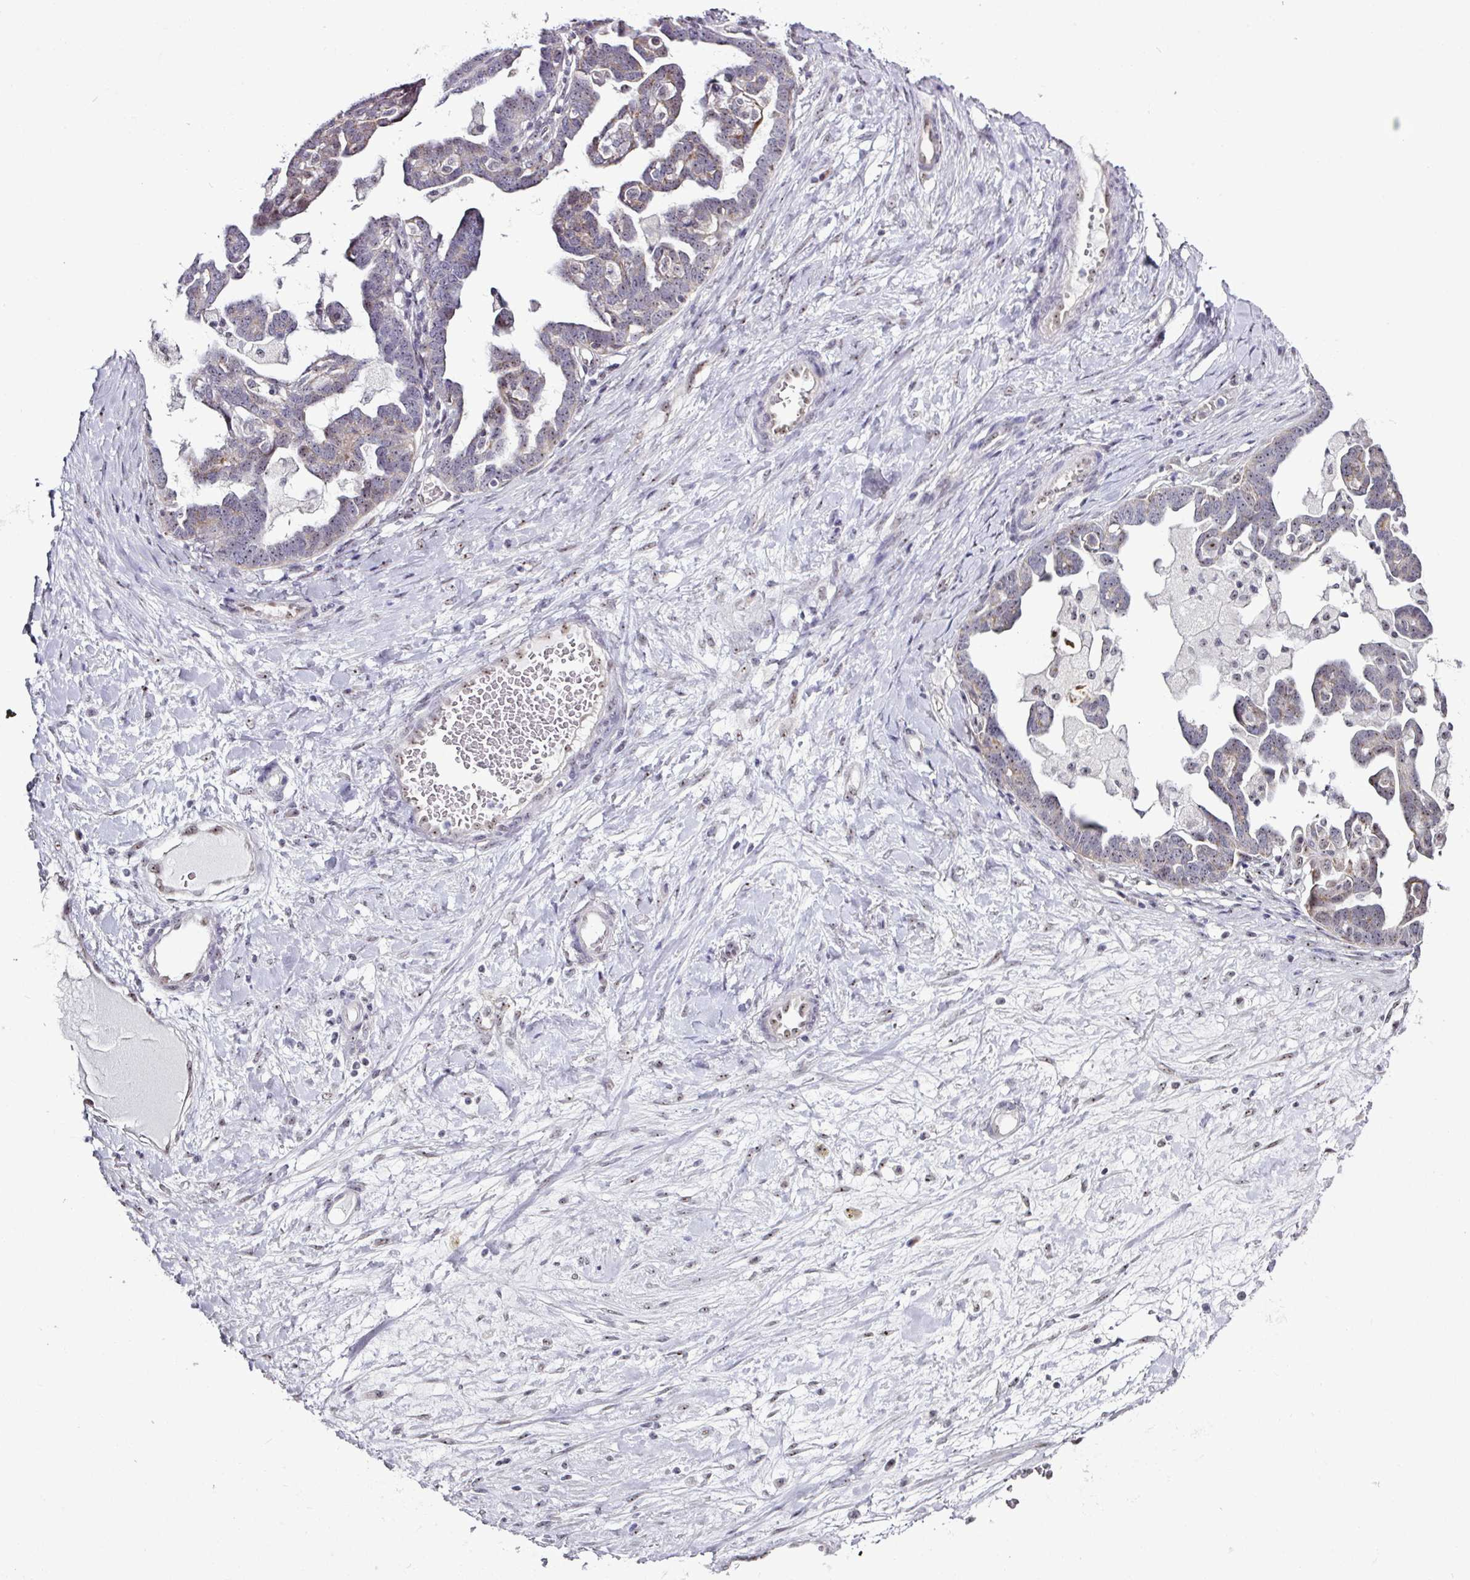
{"staining": {"intensity": "moderate", "quantity": "25%-75%", "location": "cytoplasmic/membranous"}, "tissue": "ovarian cancer", "cell_type": "Tumor cells", "image_type": "cancer", "snomed": [{"axis": "morphology", "description": "Cystadenocarcinoma, serous, NOS"}, {"axis": "topography", "description": "Ovary"}], "caption": "Moderate cytoplasmic/membranous positivity is appreciated in about 25%-75% of tumor cells in ovarian cancer.", "gene": "NACC2", "patient": {"sex": "female", "age": 54}}